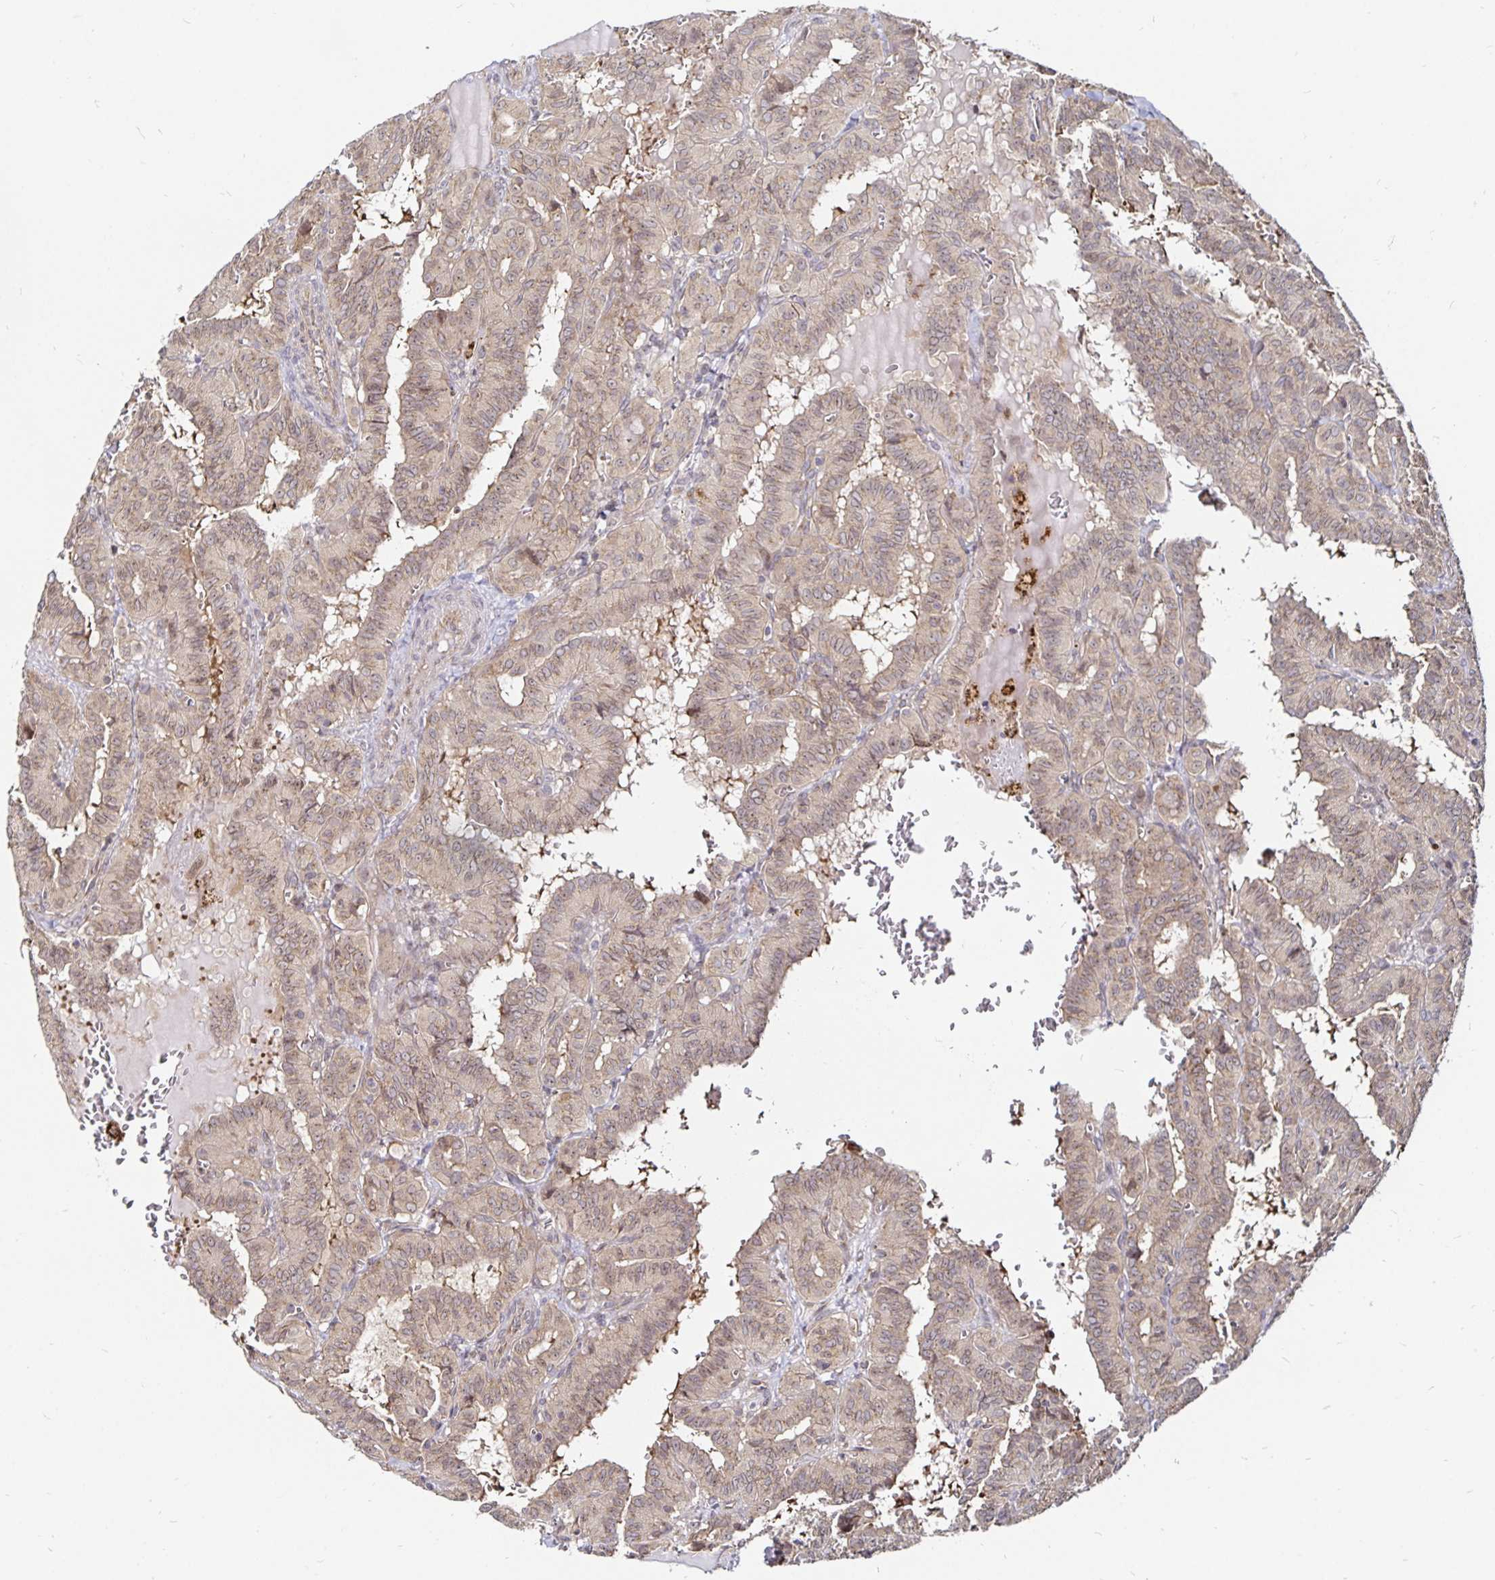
{"staining": {"intensity": "weak", "quantity": "25%-75%", "location": "nuclear"}, "tissue": "thyroid cancer", "cell_type": "Tumor cells", "image_type": "cancer", "snomed": [{"axis": "morphology", "description": "Papillary adenocarcinoma, NOS"}, {"axis": "topography", "description": "Thyroid gland"}], "caption": "High-power microscopy captured an IHC image of thyroid cancer, revealing weak nuclear positivity in approximately 25%-75% of tumor cells. The staining is performed using DAB (3,3'-diaminobenzidine) brown chromogen to label protein expression. The nuclei are counter-stained blue using hematoxylin.", "gene": "CYP27A1", "patient": {"sex": "female", "age": 21}}